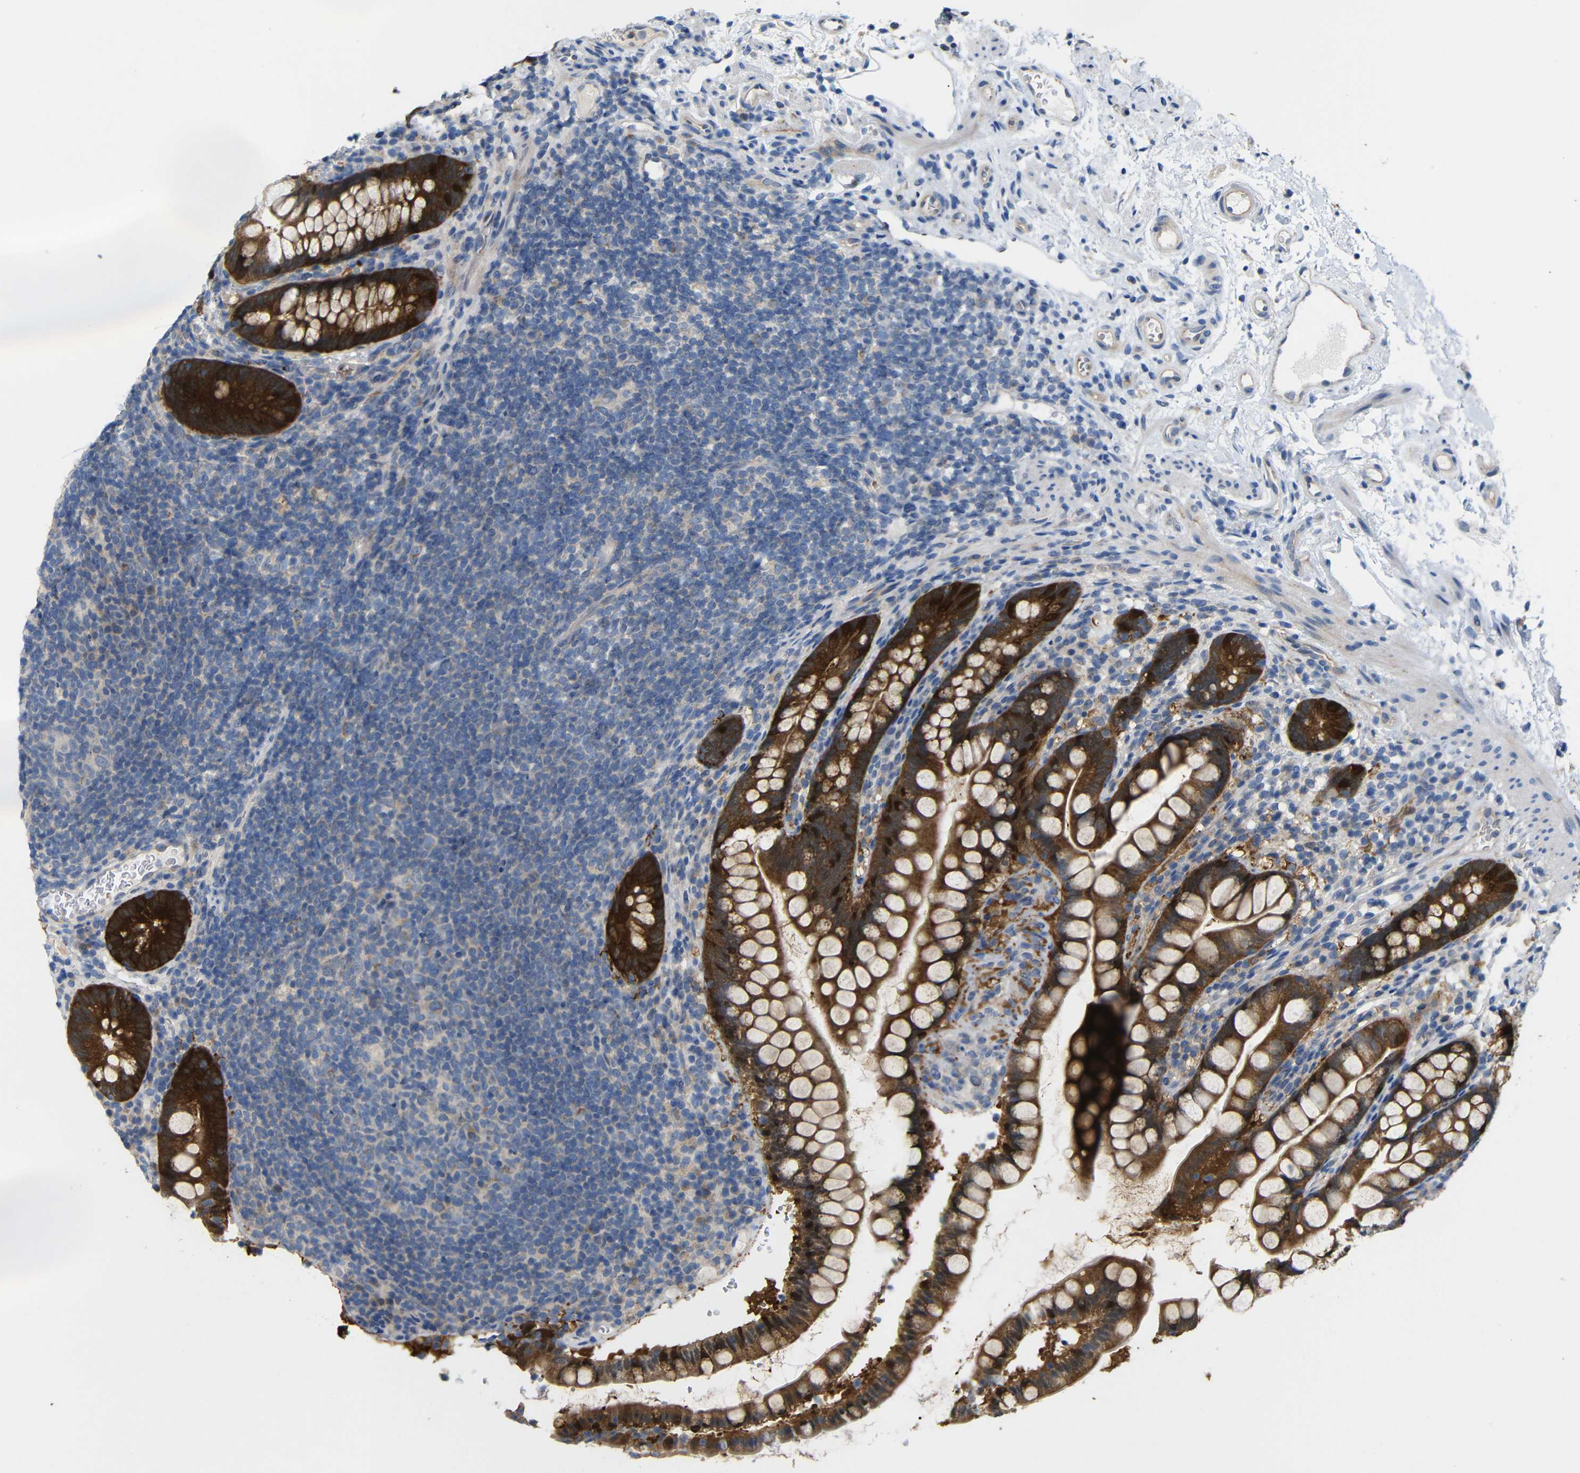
{"staining": {"intensity": "strong", "quantity": ">75%", "location": "cytoplasmic/membranous"}, "tissue": "small intestine", "cell_type": "Glandular cells", "image_type": "normal", "snomed": [{"axis": "morphology", "description": "Normal tissue, NOS"}, {"axis": "topography", "description": "Small intestine"}], "caption": "The photomicrograph exhibits staining of unremarkable small intestine, revealing strong cytoplasmic/membranous protein staining (brown color) within glandular cells. (DAB = brown stain, brightfield microscopy at high magnification).", "gene": "TBC1D32", "patient": {"sex": "female", "age": 84}}